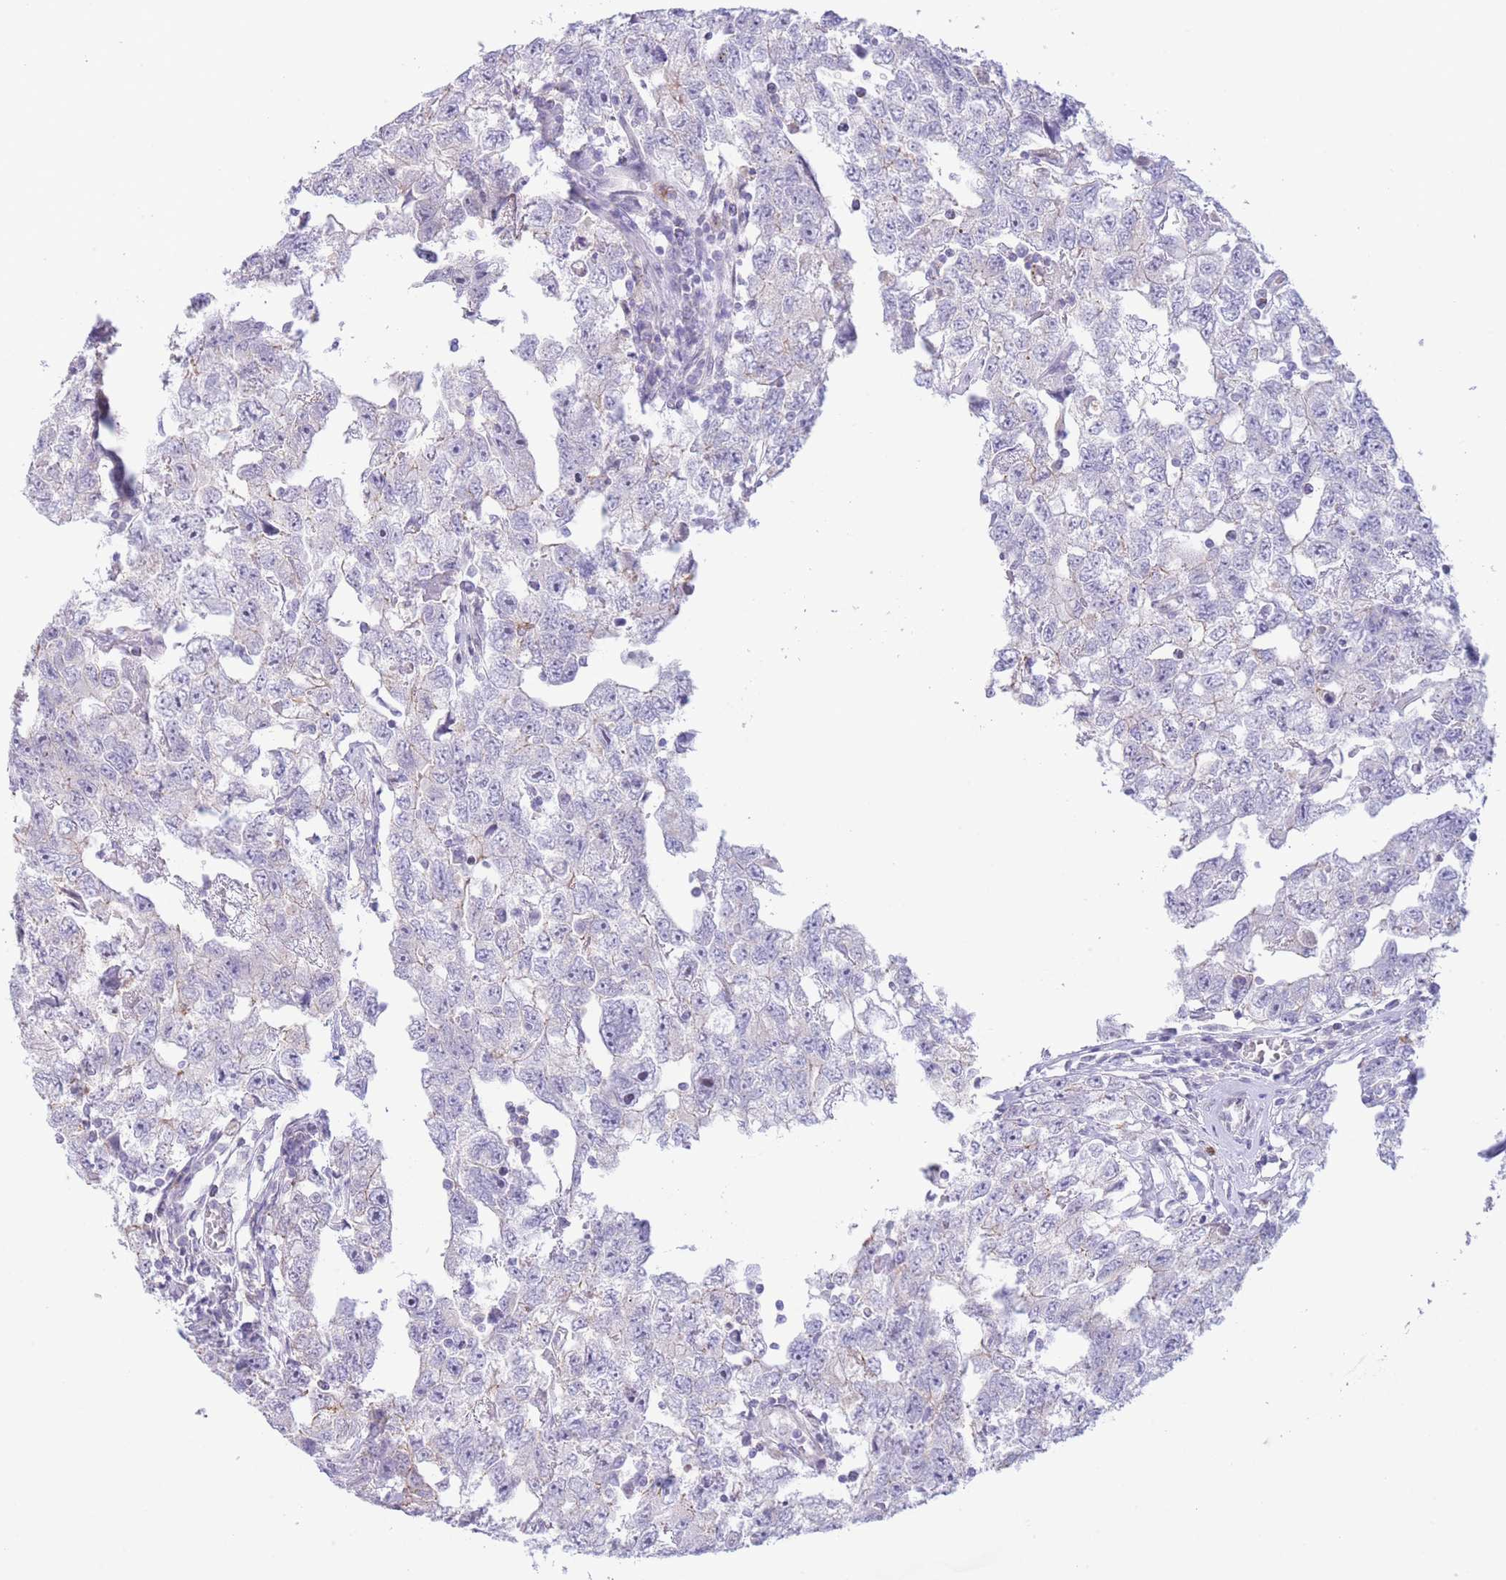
{"staining": {"intensity": "negative", "quantity": "none", "location": "none"}, "tissue": "testis cancer", "cell_type": "Tumor cells", "image_type": "cancer", "snomed": [{"axis": "morphology", "description": "Carcinoma, Embryonal, NOS"}, {"axis": "topography", "description": "Testis"}], "caption": "A photomicrograph of human embryonal carcinoma (testis) is negative for staining in tumor cells. The staining is performed using DAB (3,3'-diaminobenzidine) brown chromogen with nuclei counter-stained in using hematoxylin.", "gene": "LCLAT1", "patient": {"sex": "male", "age": 22}}